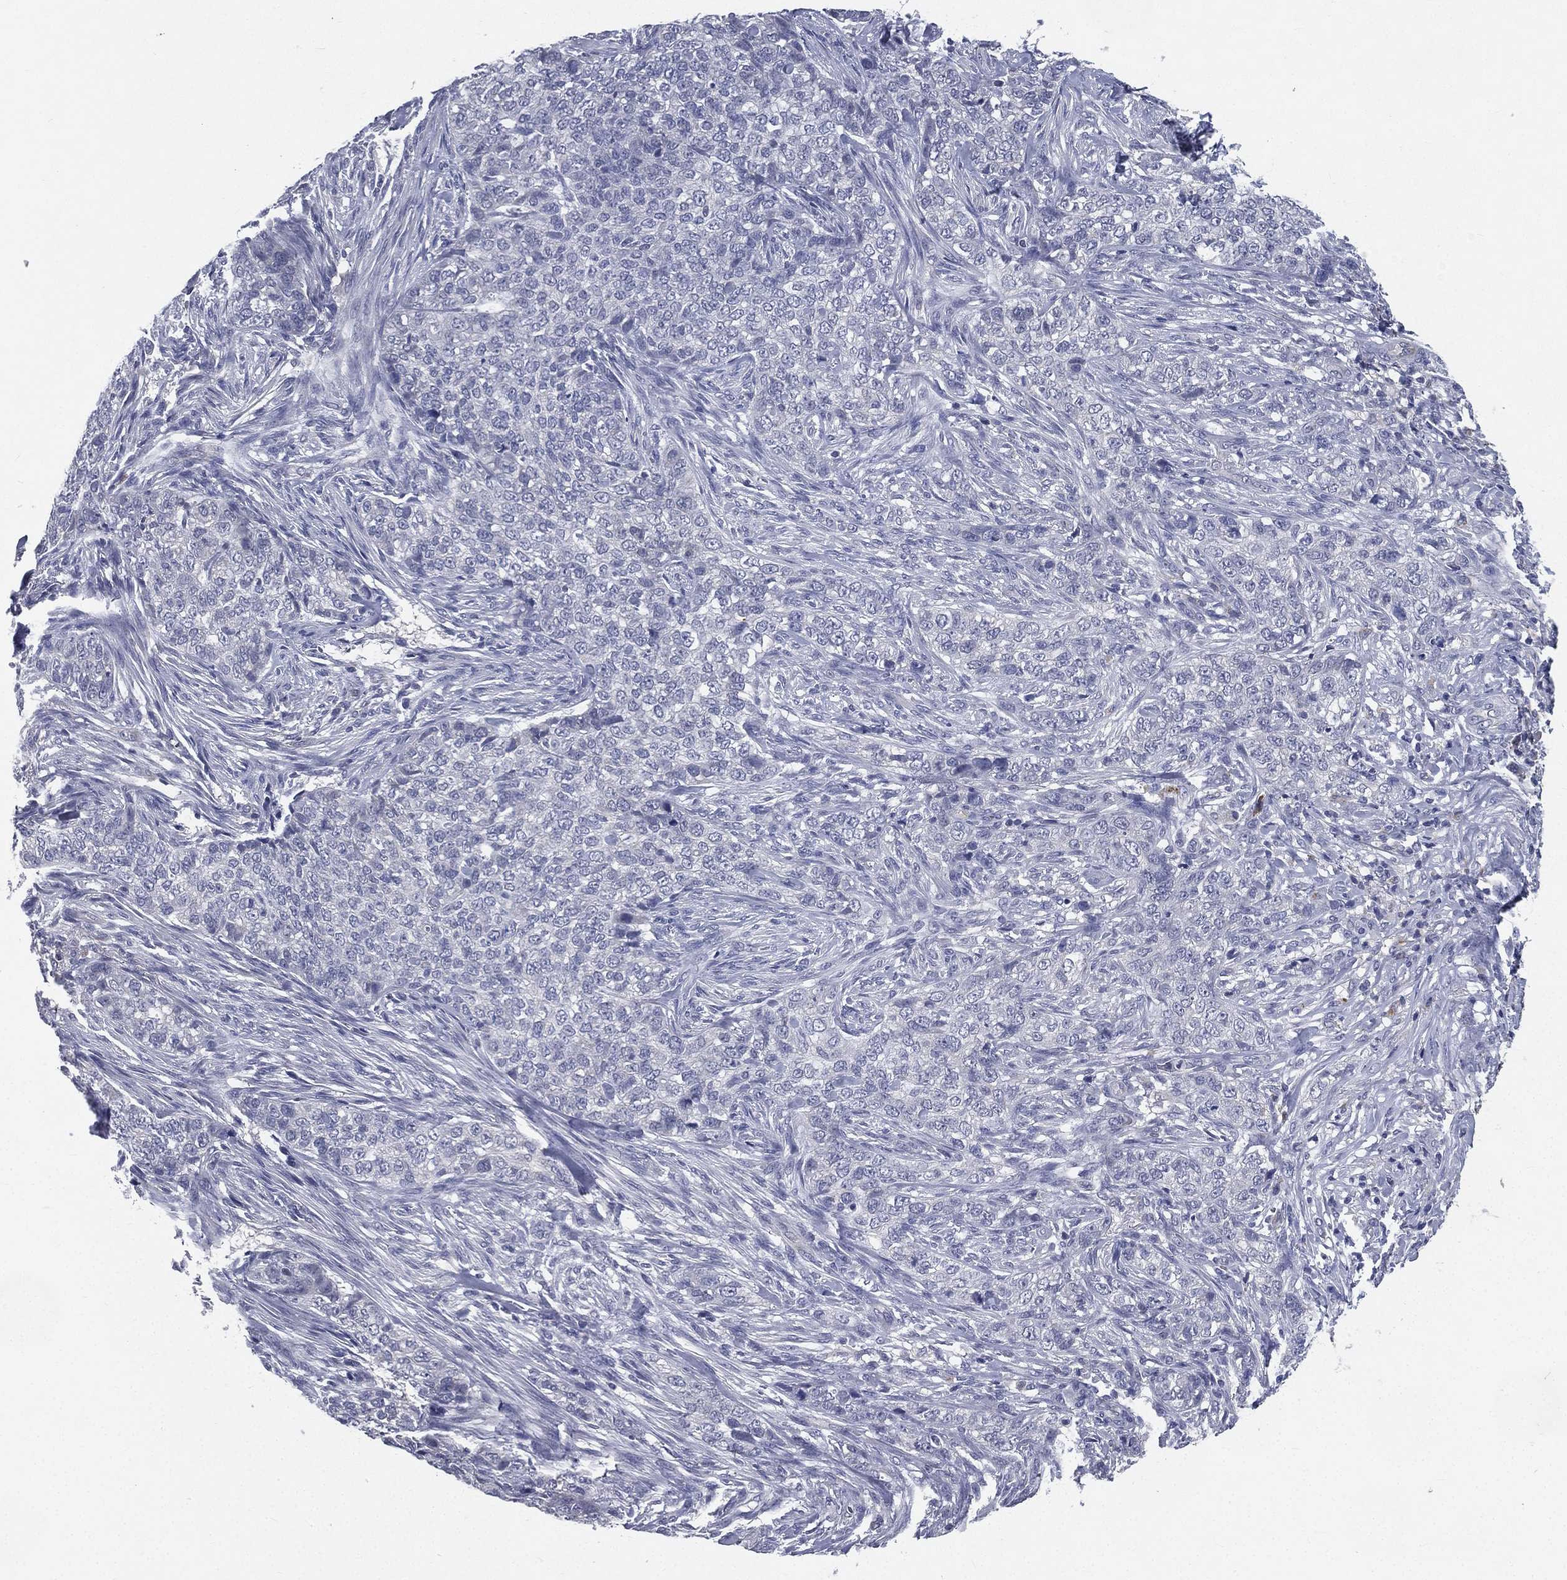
{"staining": {"intensity": "negative", "quantity": "none", "location": "none"}, "tissue": "skin cancer", "cell_type": "Tumor cells", "image_type": "cancer", "snomed": [{"axis": "morphology", "description": "Basal cell carcinoma"}, {"axis": "topography", "description": "Skin"}], "caption": "High magnification brightfield microscopy of skin basal cell carcinoma stained with DAB (3,3'-diaminobenzidine) (brown) and counterstained with hematoxylin (blue): tumor cells show no significant staining.", "gene": "IFT27", "patient": {"sex": "female", "age": 69}}